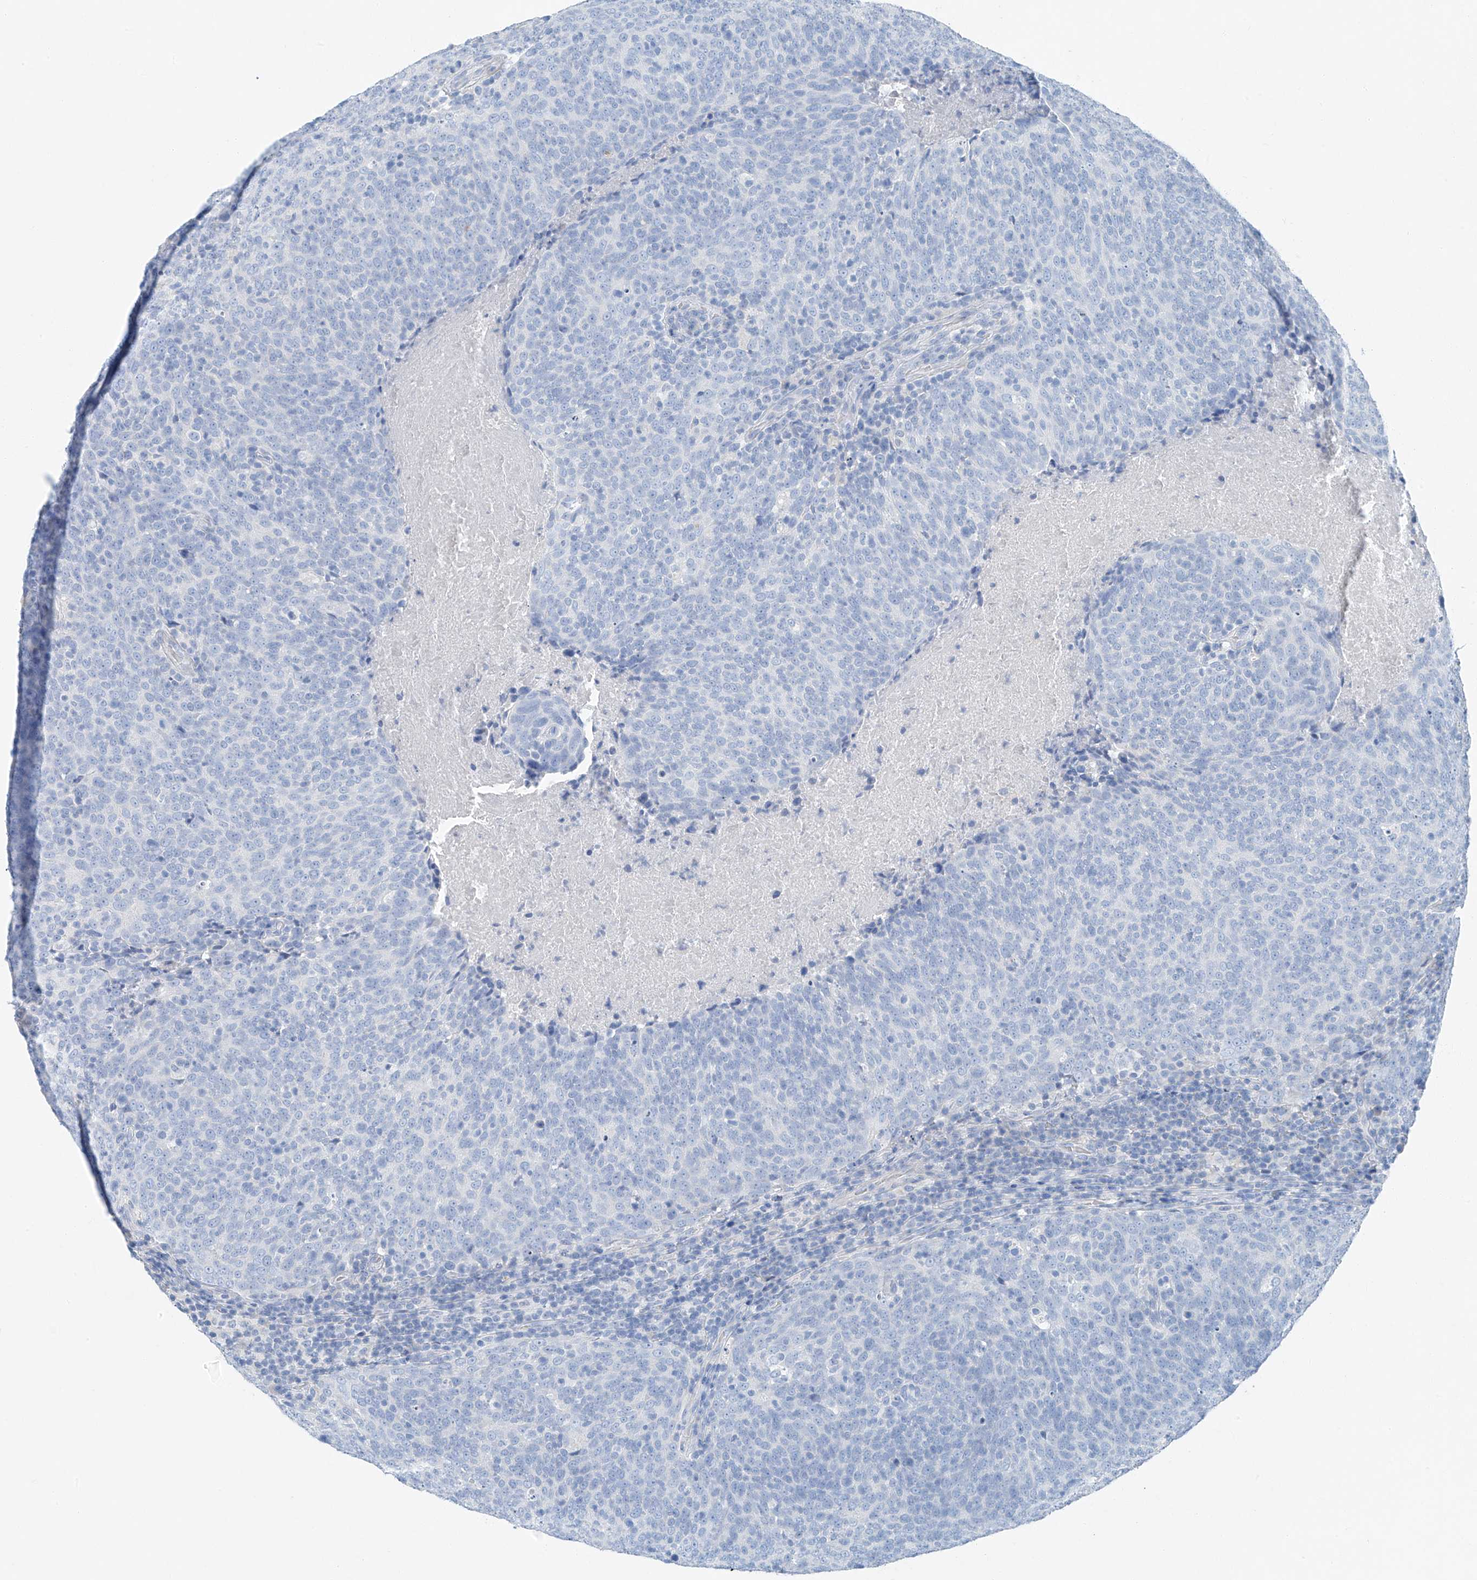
{"staining": {"intensity": "negative", "quantity": "none", "location": "none"}, "tissue": "head and neck cancer", "cell_type": "Tumor cells", "image_type": "cancer", "snomed": [{"axis": "morphology", "description": "Squamous cell carcinoma, NOS"}, {"axis": "morphology", "description": "Squamous cell carcinoma, metastatic, NOS"}, {"axis": "topography", "description": "Lymph node"}, {"axis": "topography", "description": "Head-Neck"}], "caption": "High power microscopy histopathology image of an immunohistochemistry histopathology image of head and neck cancer, revealing no significant expression in tumor cells.", "gene": "C1orf87", "patient": {"sex": "male", "age": 62}}